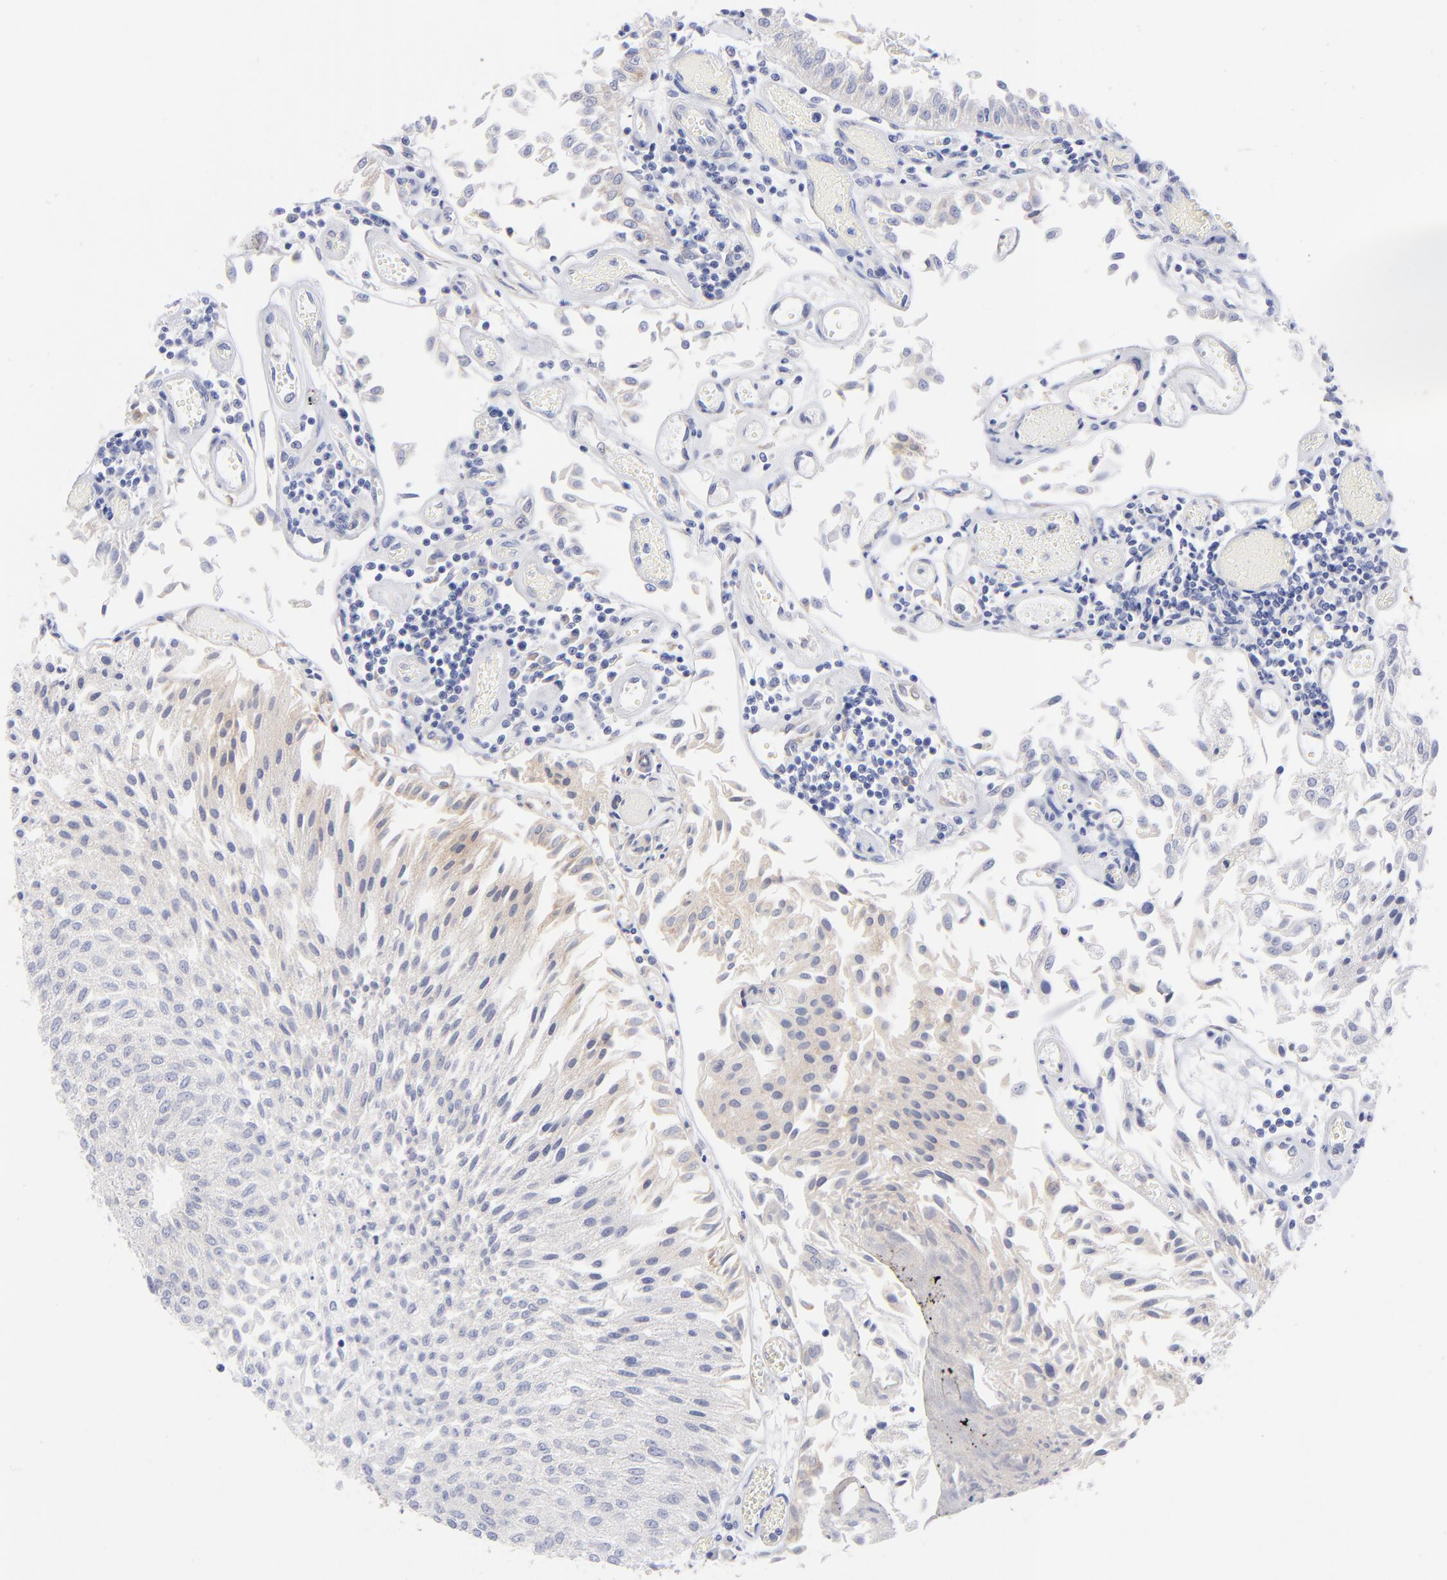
{"staining": {"intensity": "weak", "quantity": "<25%", "location": "cytoplasmic/membranous"}, "tissue": "urothelial cancer", "cell_type": "Tumor cells", "image_type": "cancer", "snomed": [{"axis": "morphology", "description": "Urothelial carcinoma, Low grade"}, {"axis": "topography", "description": "Urinary bladder"}], "caption": "There is no significant positivity in tumor cells of urothelial cancer.", "gene": "EIF2AK2", "patient": {"sex": "male", "age": 86}}